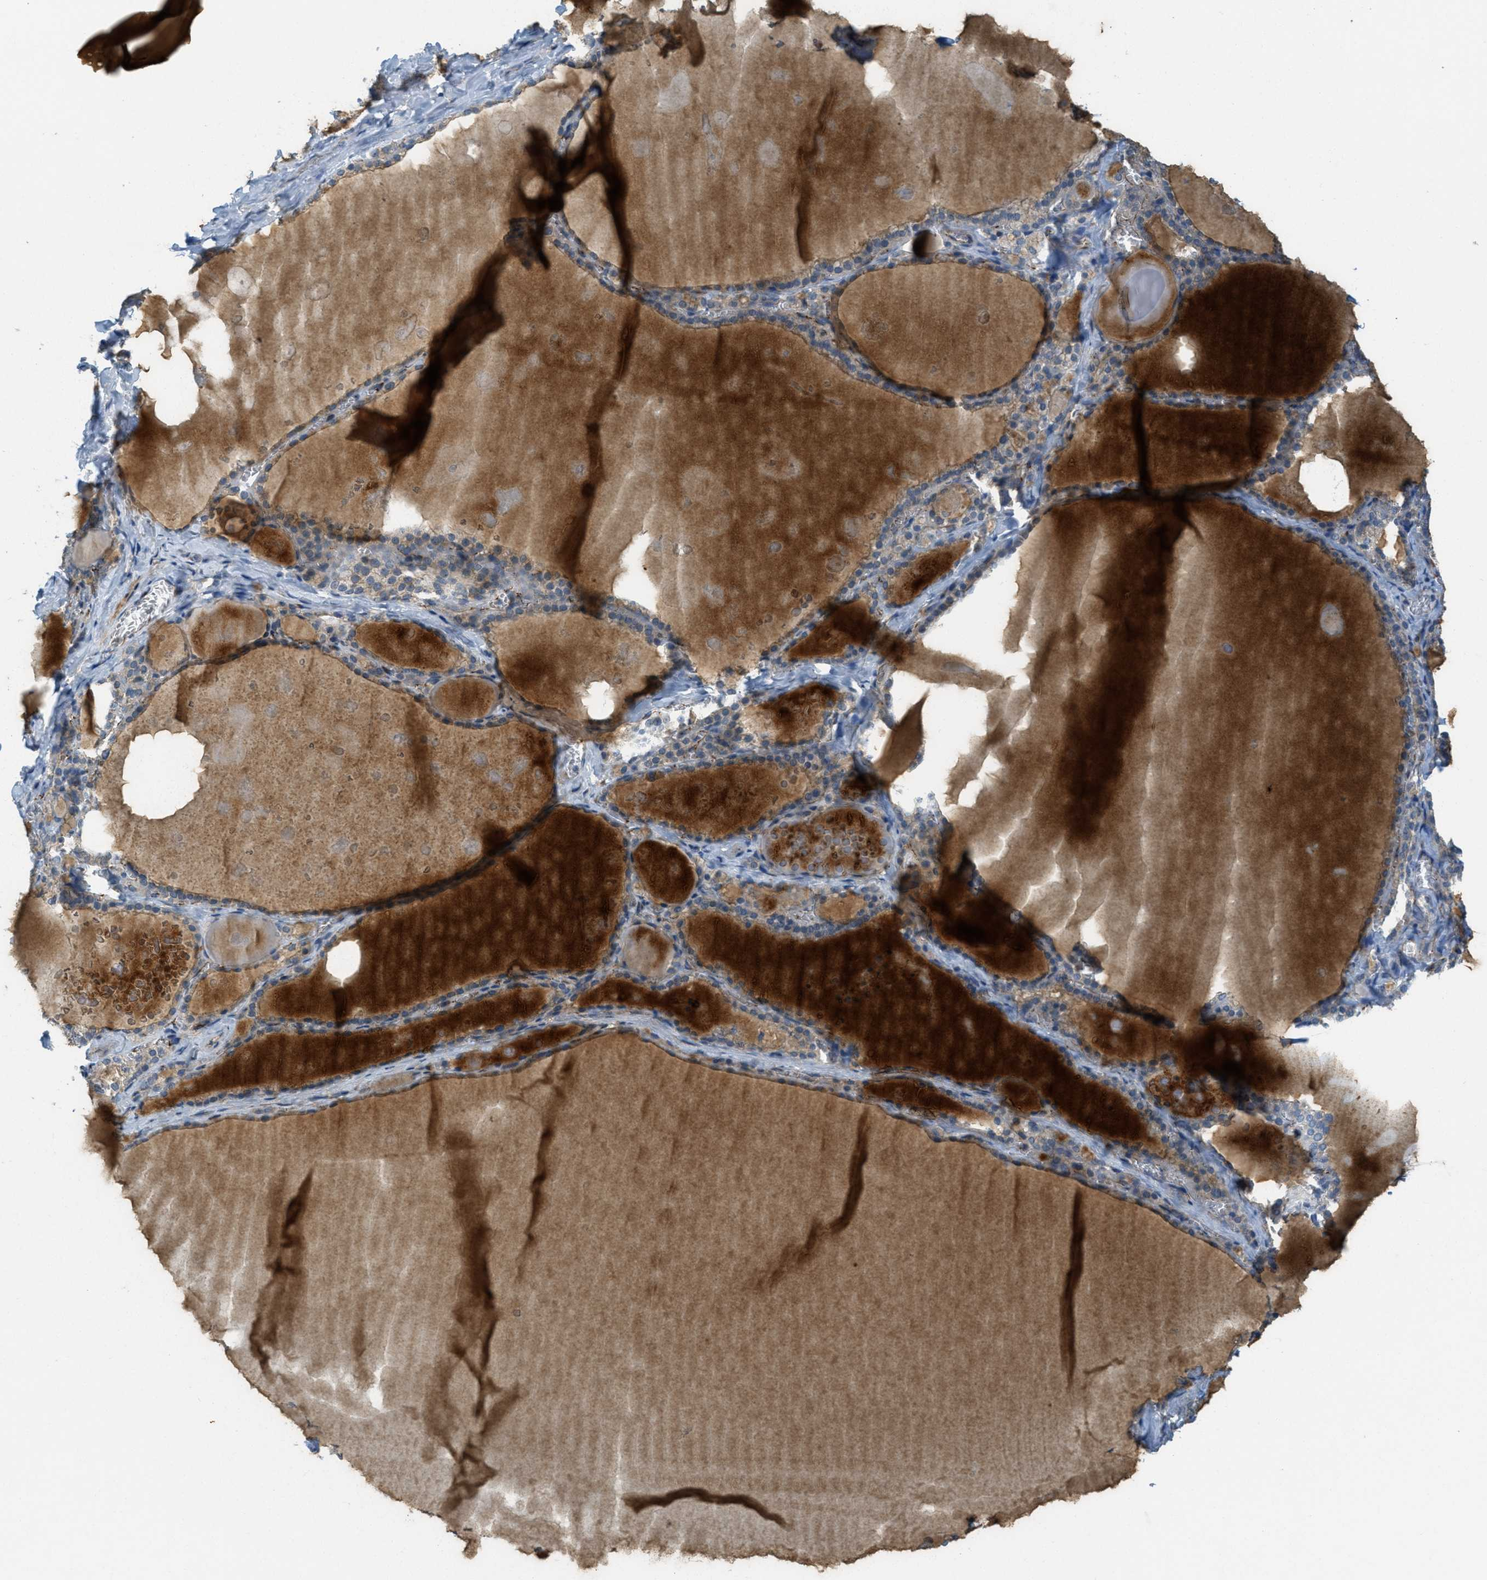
{"staining": {"intensity": "moderate", "quantity": ">75%", "location": "cytoplasmic/membranous"}, "tissue": "thyroid gland", "cell_type": "Glandular cells", "image_type": "normal", "snomed": [{"axis": "morphology", "description": "Normal tissue, NOS"}, {"axis": "topography", "description": "Thyroid gland"}], "caption": "This is an image of immunohistochemistry staining of normal thyroid gland, which shows moderate positivity in the cytoplasmic/membranous of glandular cells.", "gene": "JCAD", "patient": {"sex": "male", "age": 56}}